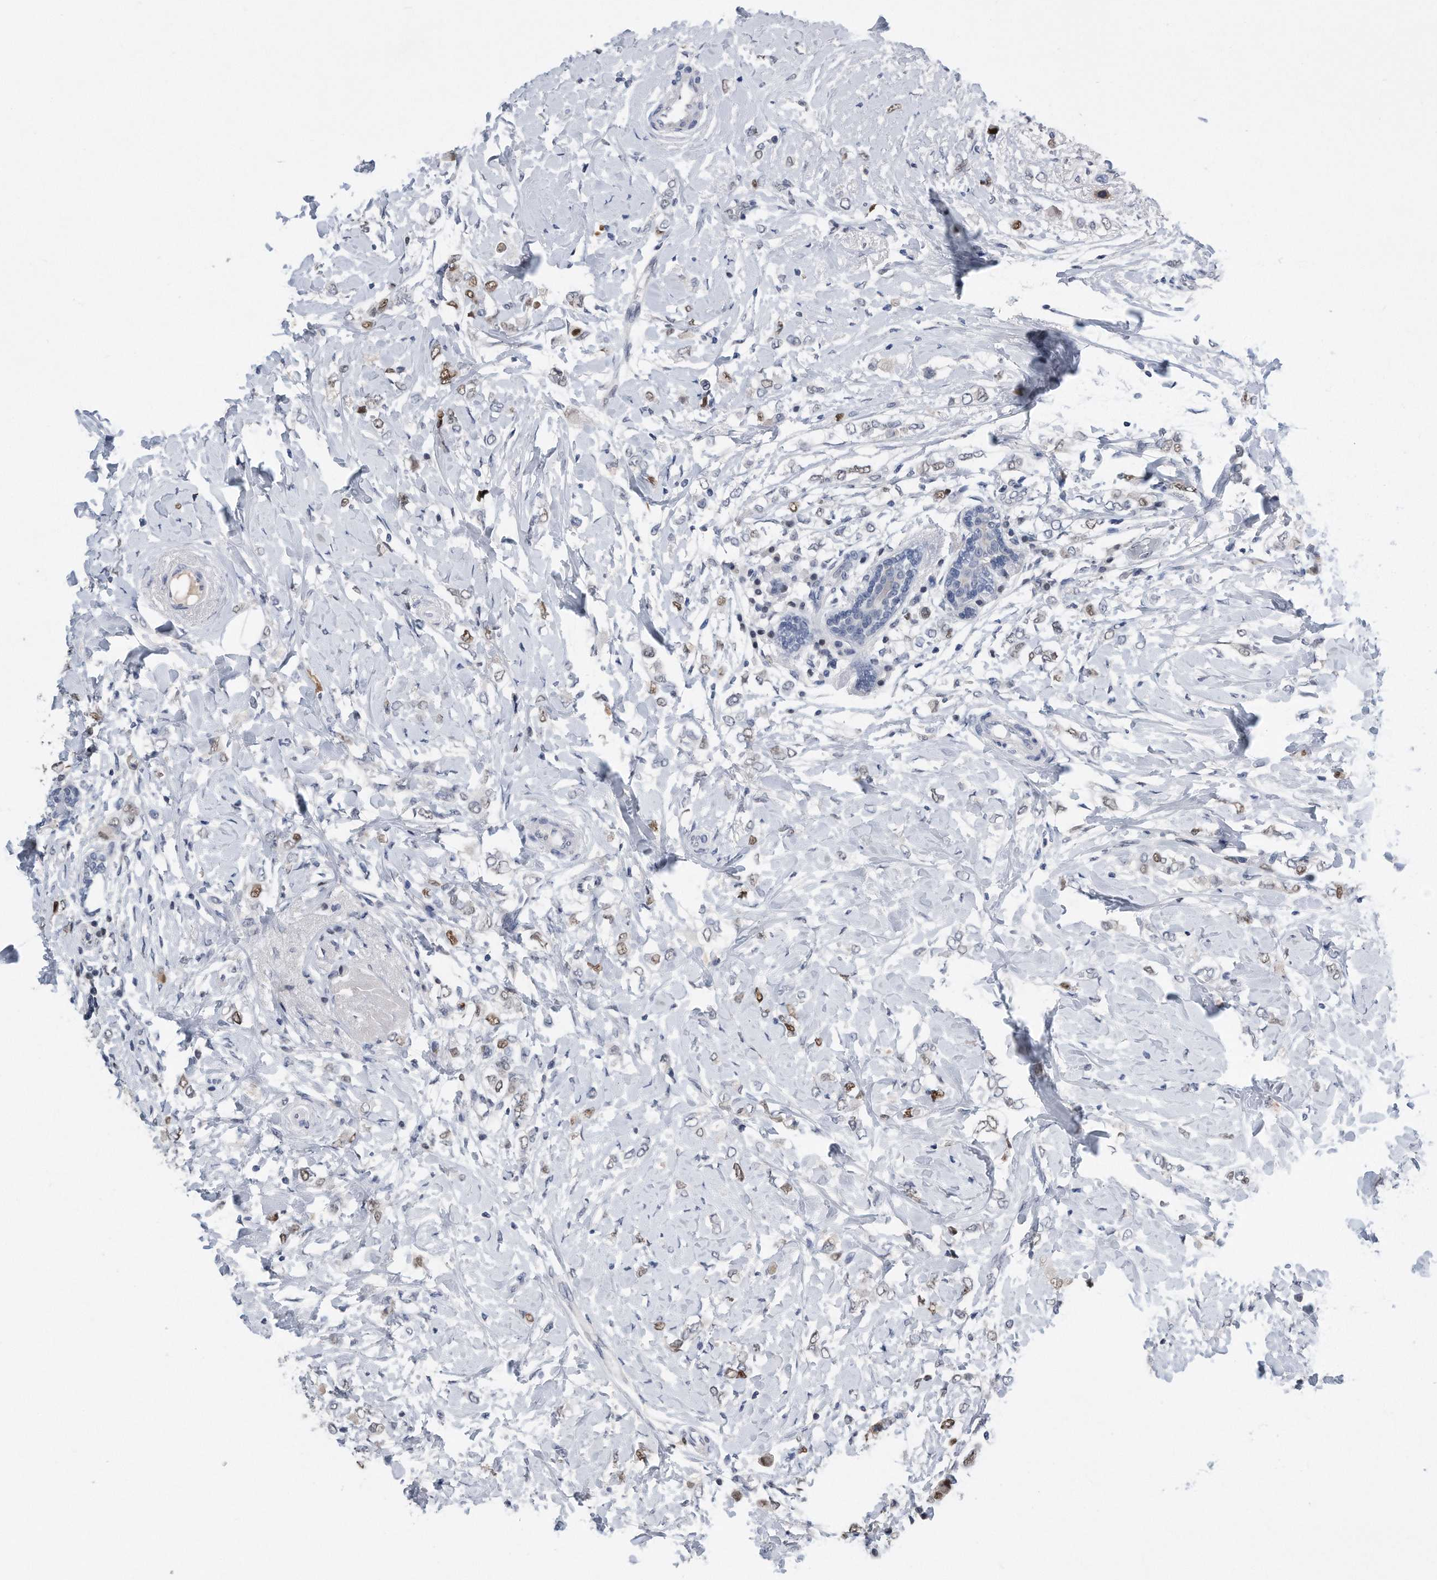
{"staining": {"intensity": "moderate", "quantity": "25%-75%", "location": "nuclear"}, "tissue": "breast cancer", "cell_type": "Tumor cells", "image_type": "cancer", "snomed": [{"axis": "morphology", "description": "Normal tissue, NOS"}, {"axis": "morphology", "description": "Lobular carcinoma"}, {"axis": "topography", "description": "Breast"}], "caption": "DAB (3,3'-diaminobenzidine) immunohistochemical staining of lobular carcinoma (breast) reveals moderate nuclear protein staining in about 25%-75% of tumor cells.", "gene": "PCNA", "patient": {"sex": "female", "age": 47}}